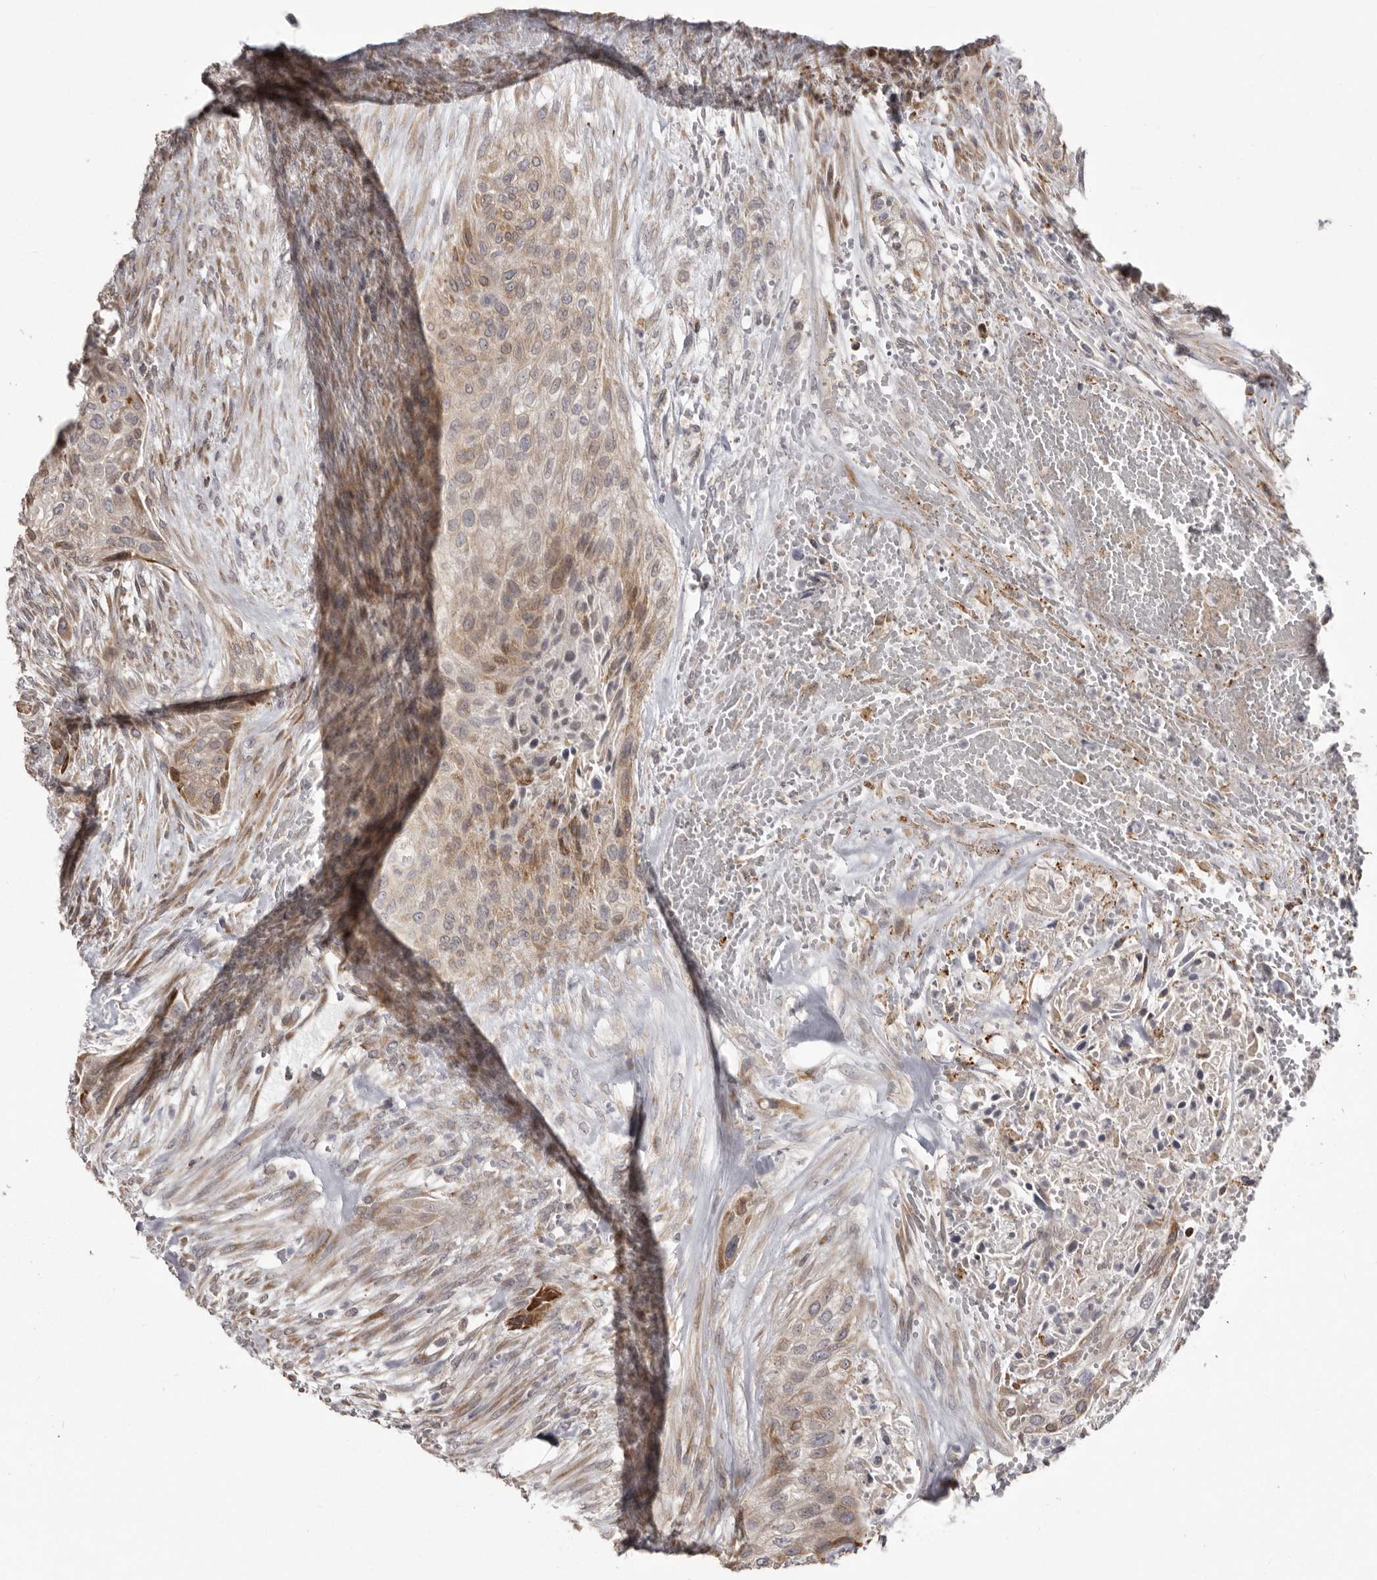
{"staining": {"intensity": "weak", "quantity": ">75%", "location": "cytoplasmic/membranous"}, "tissue": "urothelial cancer", "cell_type": "Tumor cells", "image_type": "cancer", "snomed": [{"axis": "morphology", "description": "Urothelial carcinoma, High grade"}, {"axis": "topography", "description": "Urinary bladder"}], "caption": "Human urothelial cancer stained for a protein (brown) shows weak cytoplasmic/membranous positive staining in about >75% of tumor cells.", "gene": "NUP43", "patient": {"sex": "male", "age": 35}}